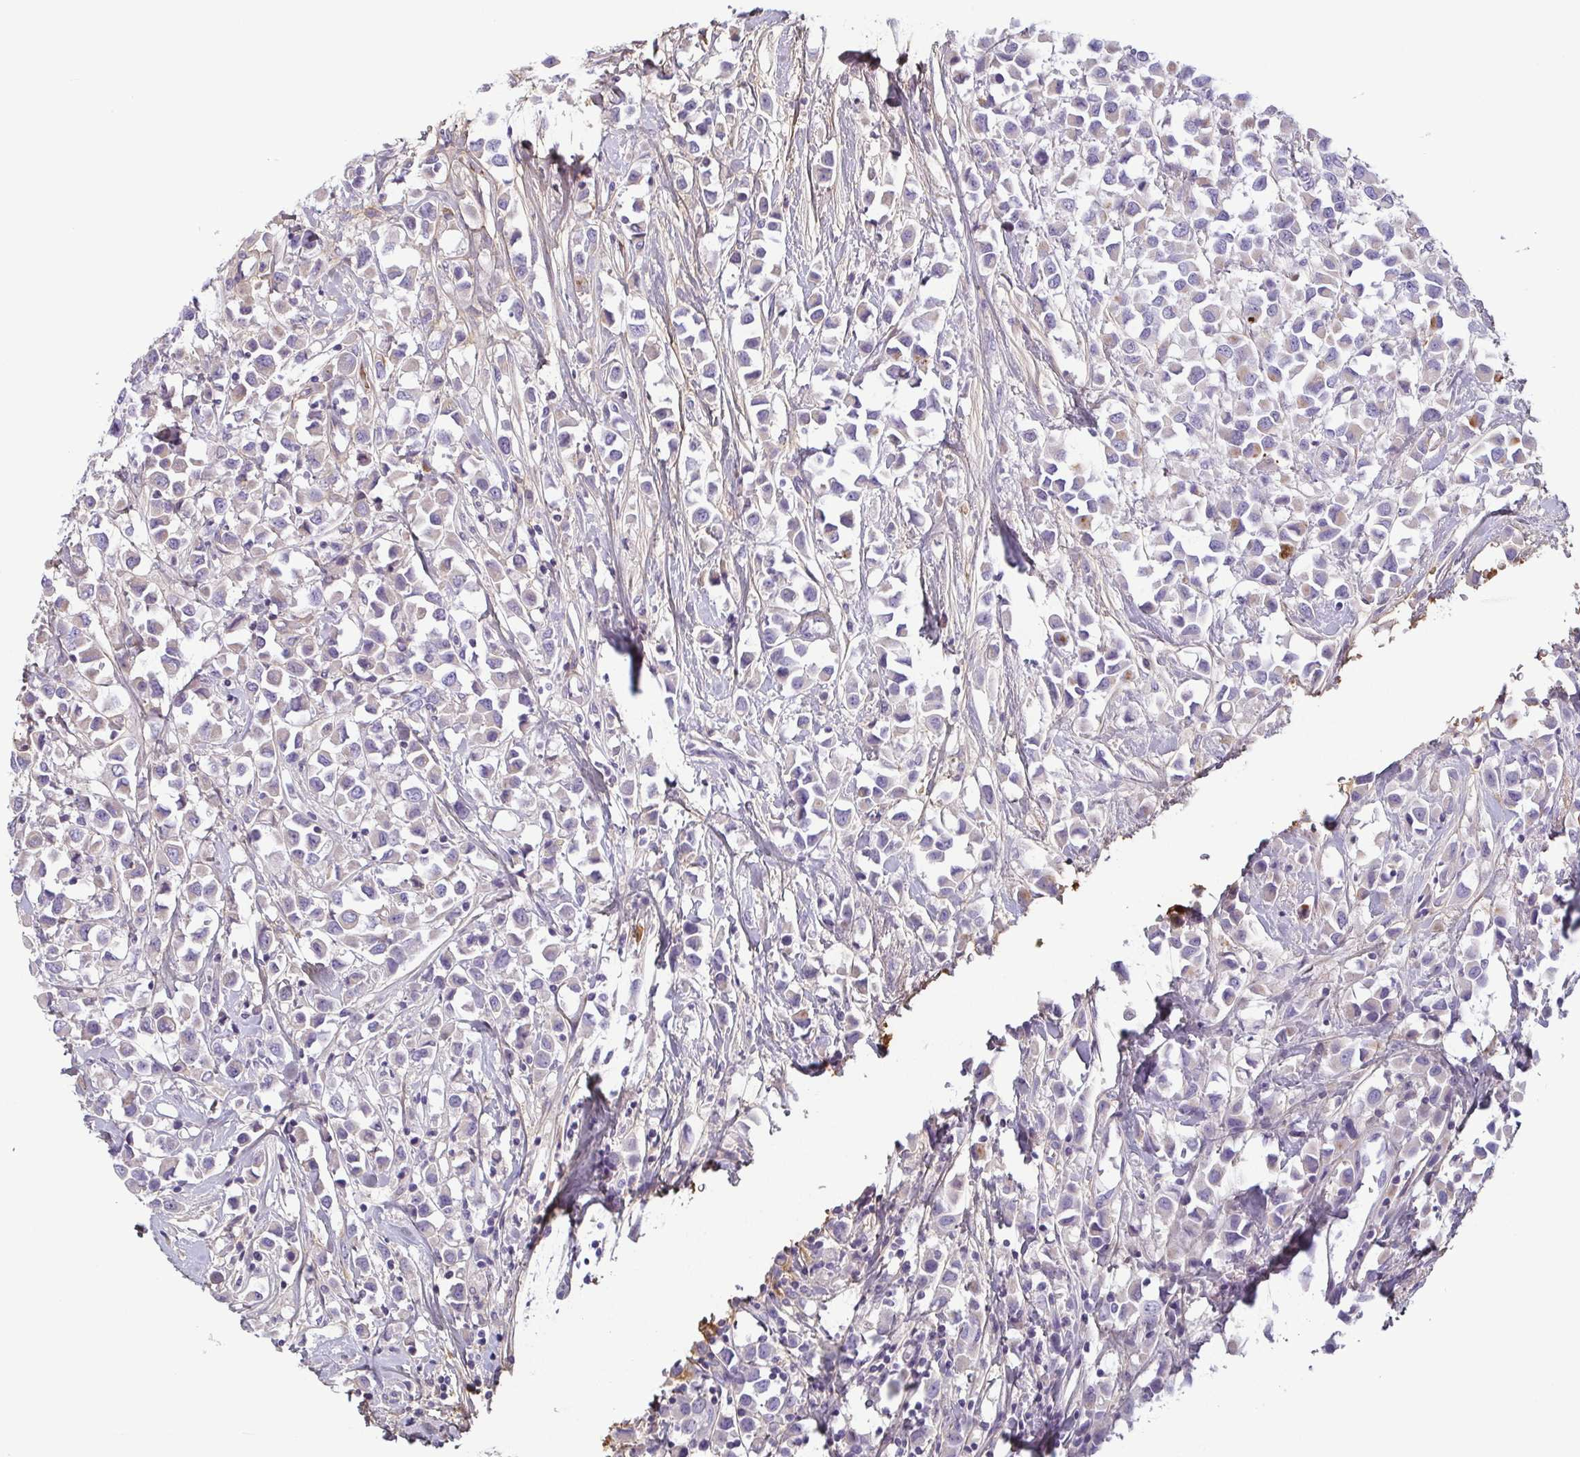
{"staining": {"intensity": "negative", "quantity": "none", "location": "none"}, "tissue": "breast cancer", "cell_type": "Tumor cells", "image_type": "cancer", "snomed": [{"axis": "morphology", "description": "Duct carcinoma"}, {"axis": "topography", "description": "Breast"}], "caption": "This is an immunohistochemistry histopathology image of human breast infiltrating ductal carcinoma. There is no staining in tumor cells.", "gene": "ECM1", "patient": {"sex": "female", "age": 61}}